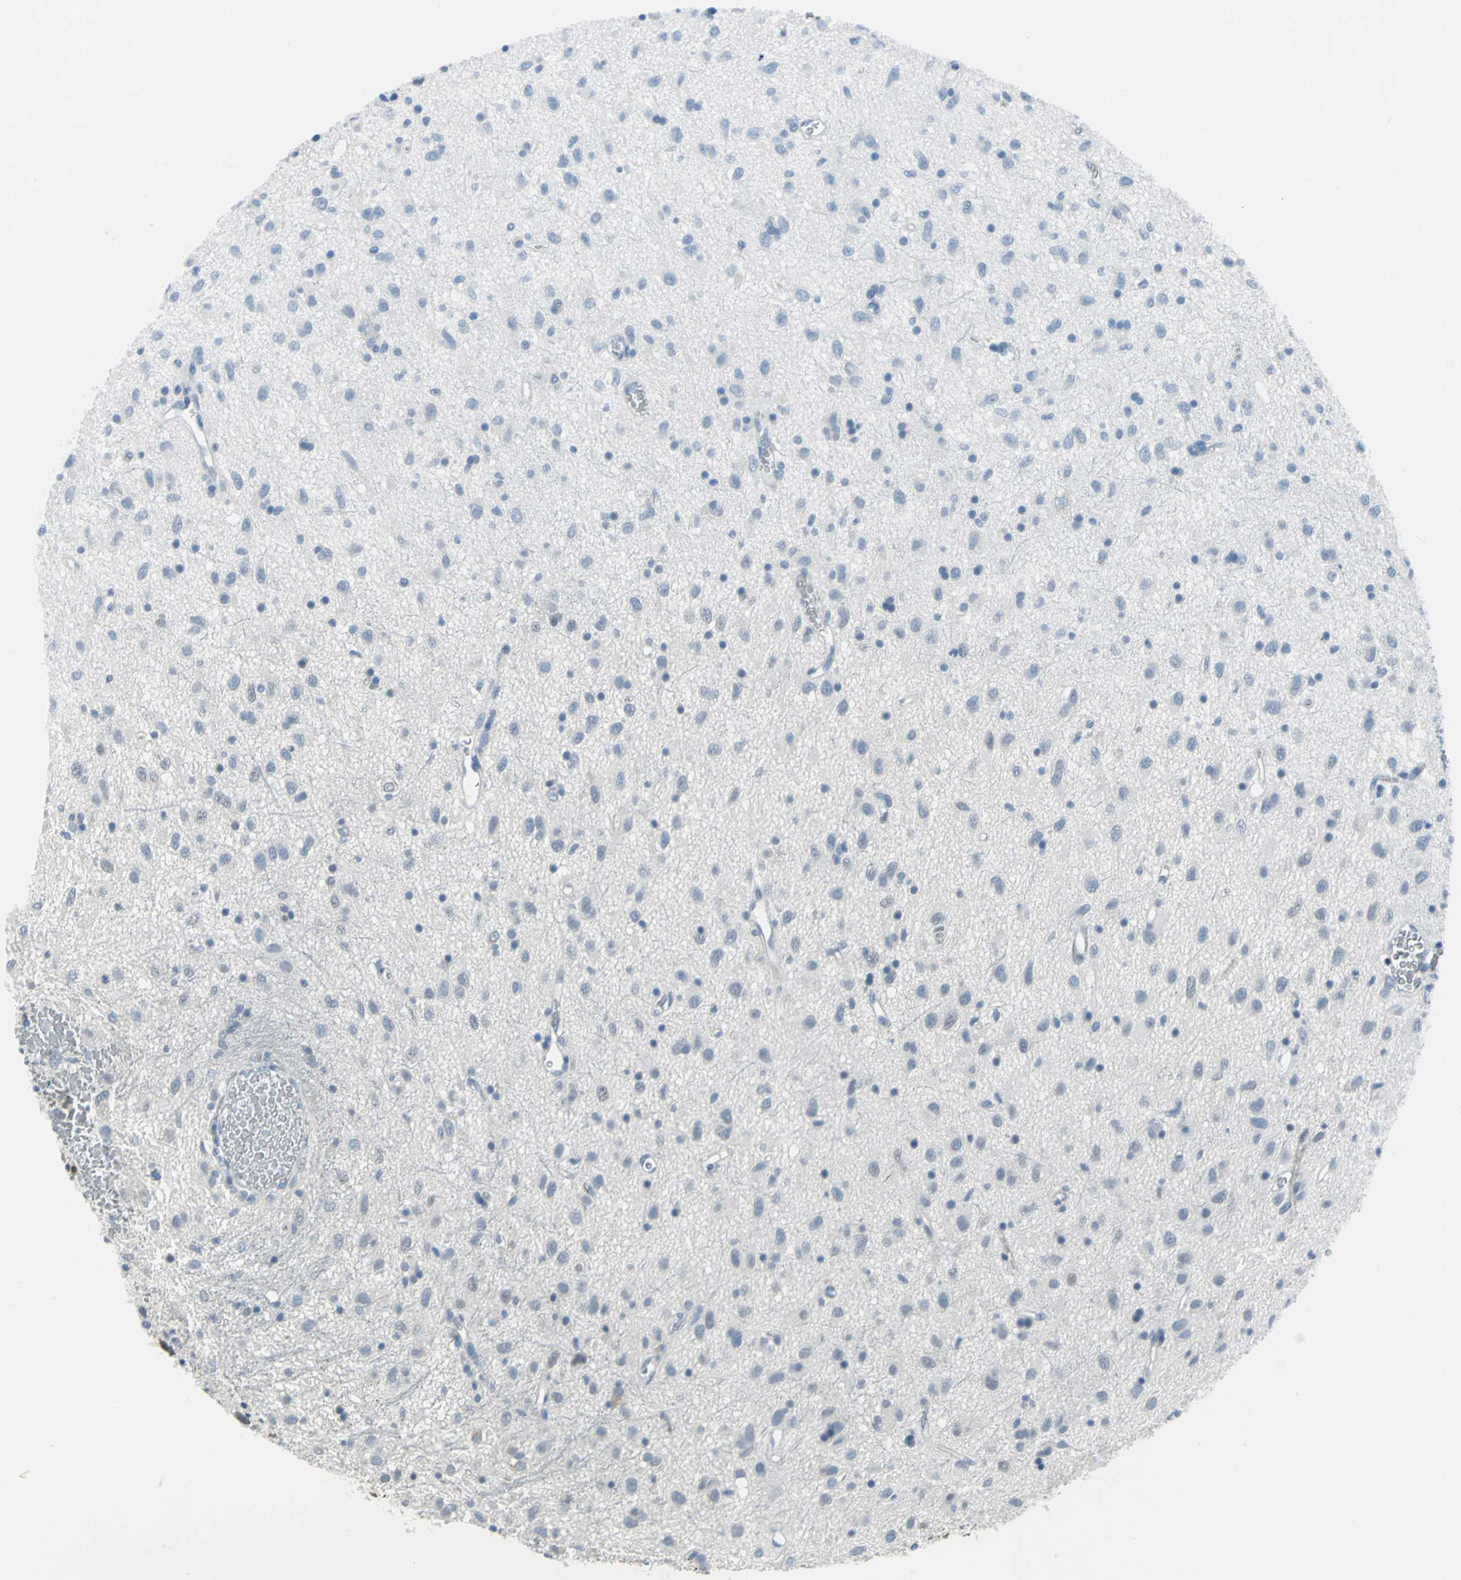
{"staining": {"intensity": "negative", "quantity": "none", "location": "none"}, "tissue": "glioma", "cell_type": "Tumor cells", "image_type": "cancer", "snomed": [{"axis": "morphology", "description": "Glioma, malignant, Low grade"}, {"axis": "topography", "description": "Brain"}], "caption": "This is a image of IHC staining of glioma, which shows no staining in tumor cells.", "gene": "MCM3", "patient": {"sex": "male", "age": 77}}